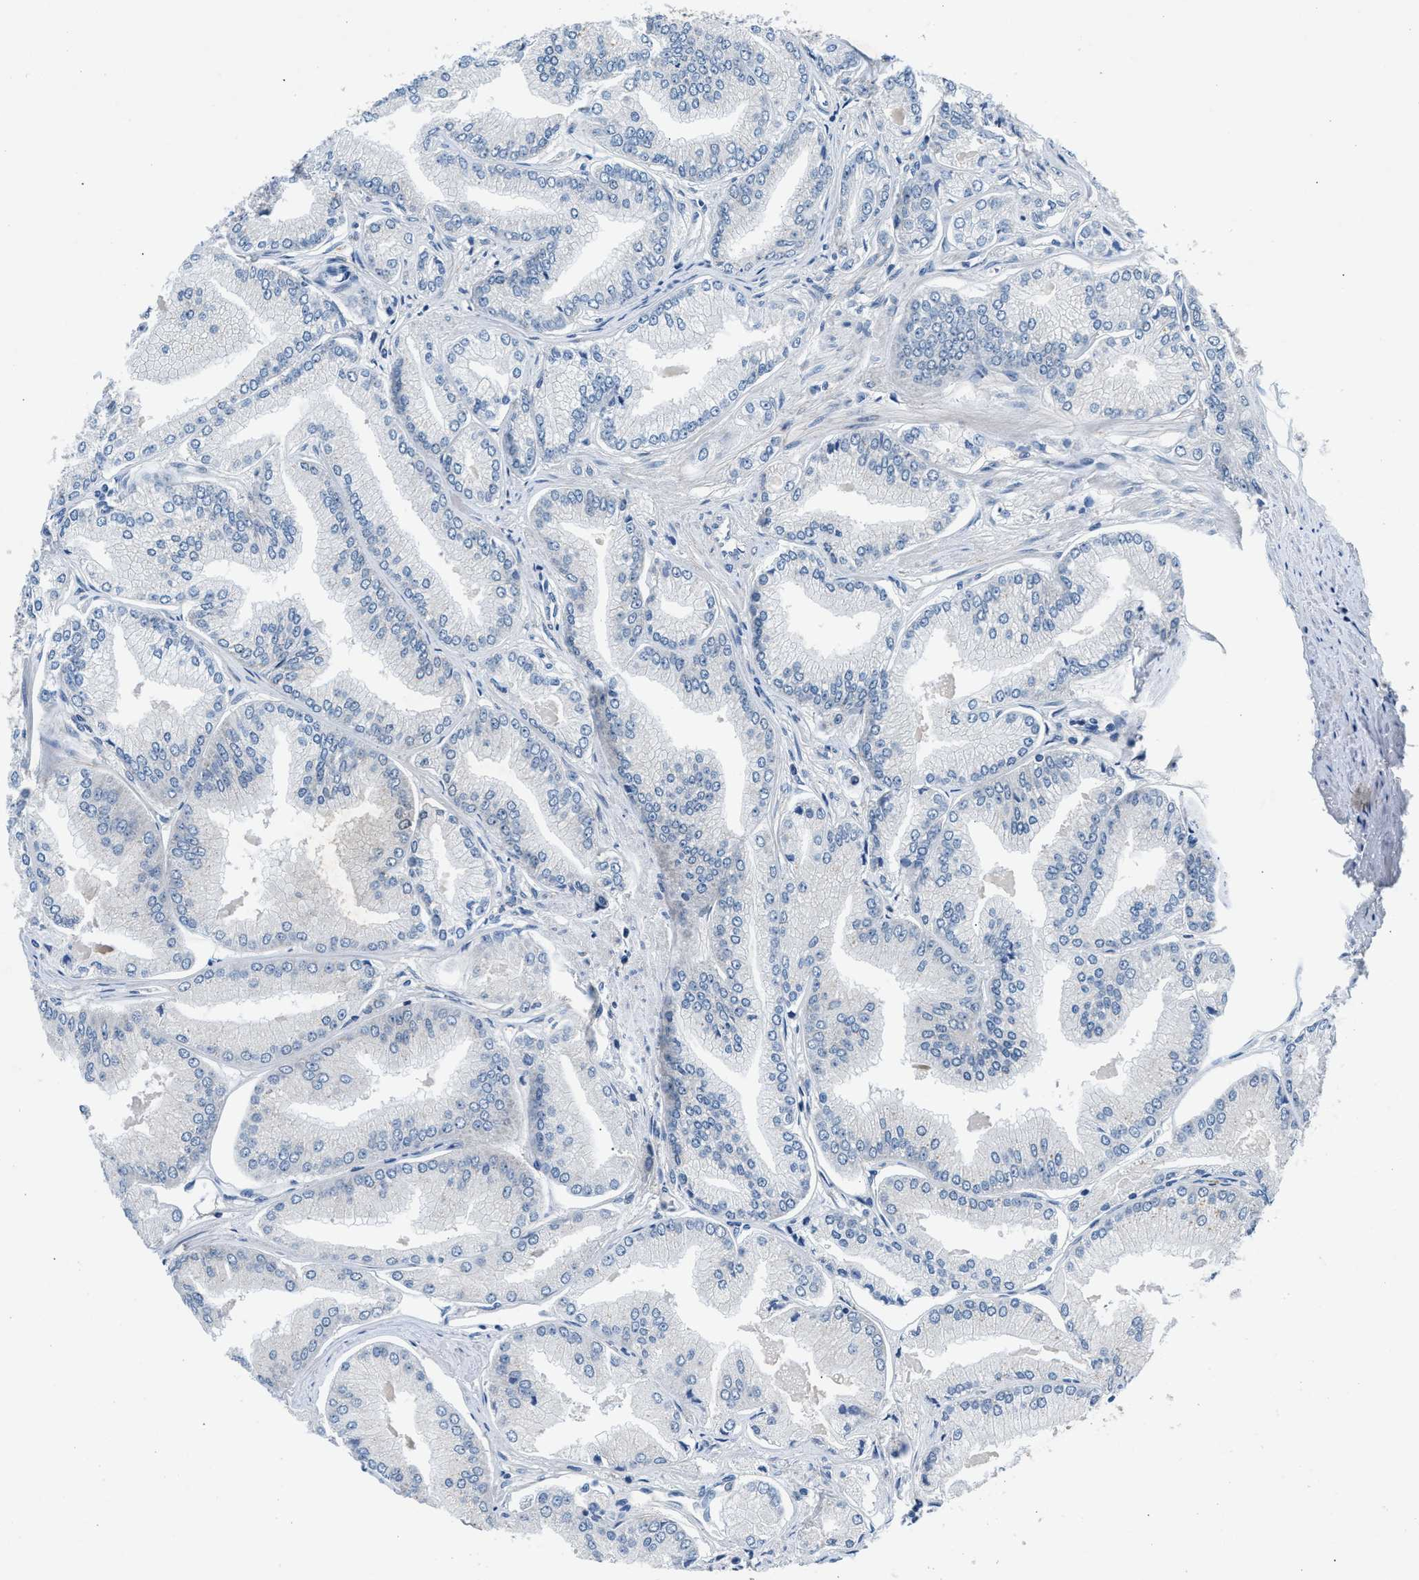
{"staining": {"intensity": "negative", "quantity": "none", "location": "none"}, "tissue": "prostate cancer", "cell_type": "Tumor cells", "image_type": "cancer", "snomed": [{"axis": "morphology", "description": "Adenocarcinoma, Low grade"}, {"axis": "topography", "description": "Prostate"}], "caption": "This micrograph is of prostate adenocarcinoma (low-grade) stained with immunohistochemistry (IHC) to label a protein in brown with the nuclei are counter-stained blue. There is no staining in tumor cells. The staining was performed using DAB to visualize the protein expression in brown, while the nuclei were stained in blue with hematoxylin (Magnification: 20x).", "gene": "DENND6B", "patient": {"sex": "male", "age": 52}}